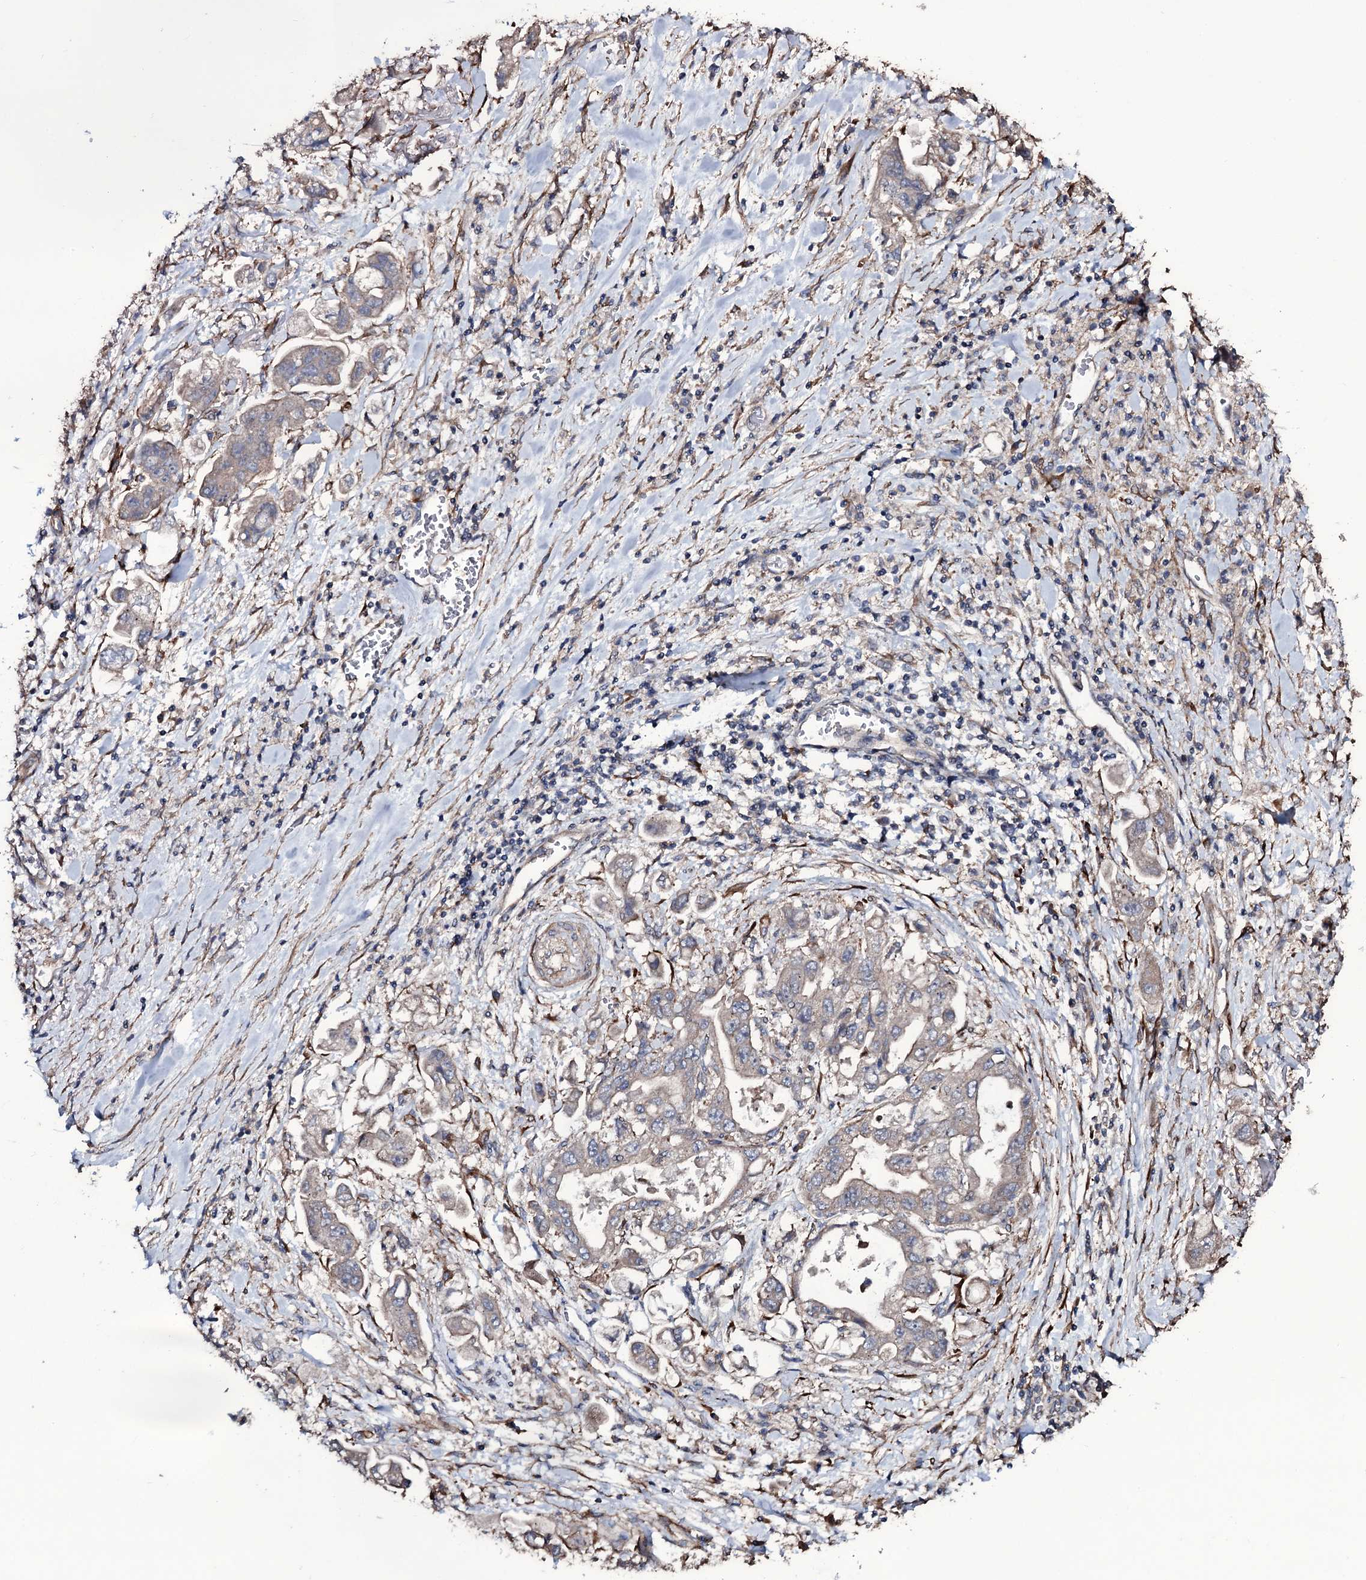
{"staining": {"intensity": "weak", "quantity": ">75%", "location": "cytoplasmic/membranous"}, "tissue": "stomach cancer", "cell_type": "Tumor cells", "image_type": "cancer", "snomed": [{"axis": "morphology", "description": "Adenocarcinoma, NOS"}, {"axis": "topography", "description": "Stomach"}], "caption": "Protein staining exhibits weak cytoplasmic/membranous staining in approximately >75% of tumor cells in stomach cancer.", "gene": "WIPF3", "patient": {"sex": "male", "age": 62}}